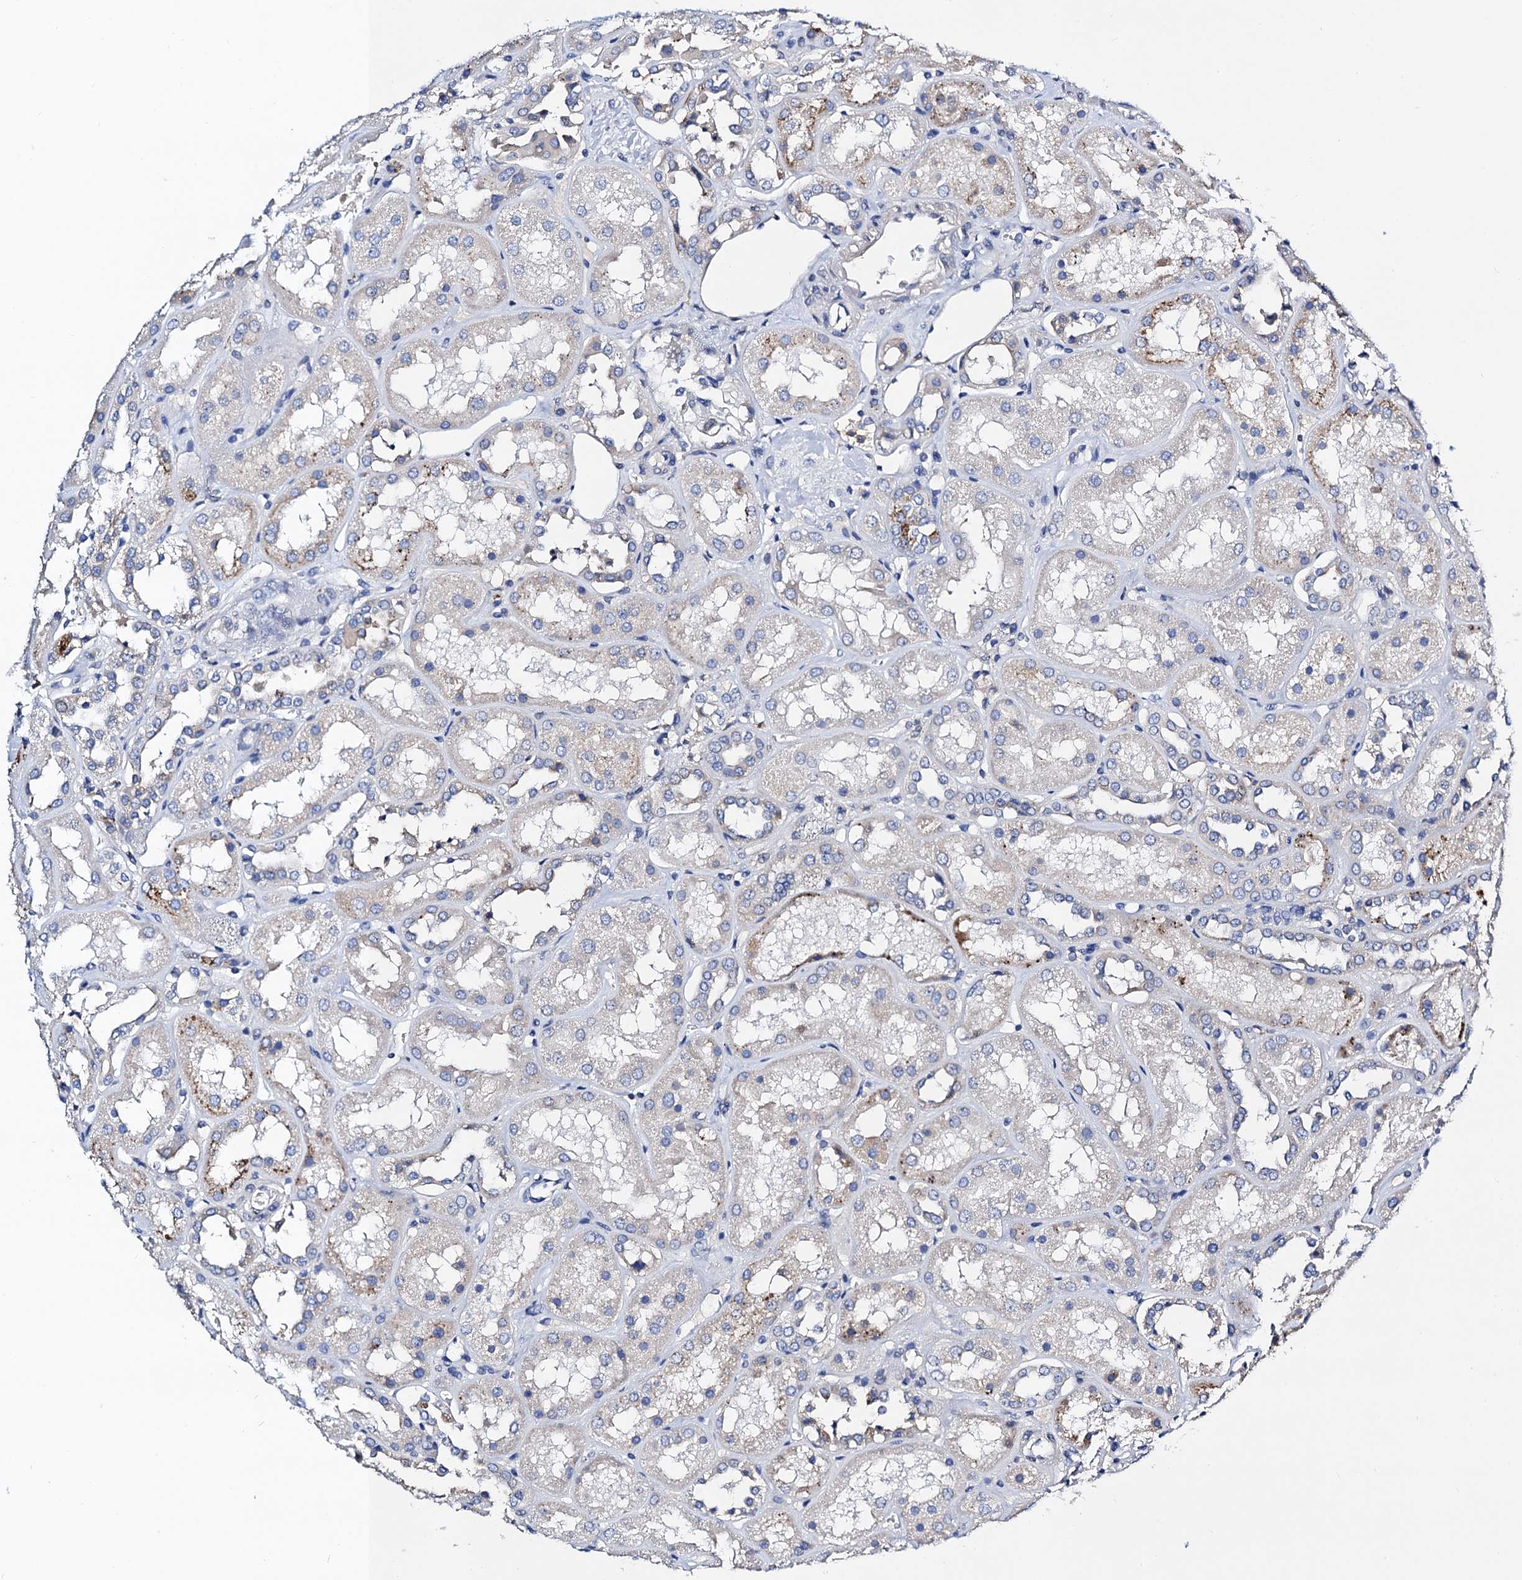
{"staining": {"intensity": "negative", "quantity": "none", "location": "none"}, "tissue": "kidney", "cell_type": "Cells in glomeruli", "image_type": "normal", "snomed": [{"axis": "morphology", "description": "Normal tissue, NOS"}, {"axis": "topography", "description": "Kidney"}], "caption": "Micrograph shows no protein positivity in cells in glomeruli of normal kidney. The staining was performed using DAB (3,3'-diaminobenzidine) to visualize the protein expression in brown, while the nuclei were stained in blue with hematoxylin (Magnification: 20x).", "gene": "FREM3", "patient": {"sex": "male", "age": 70}}